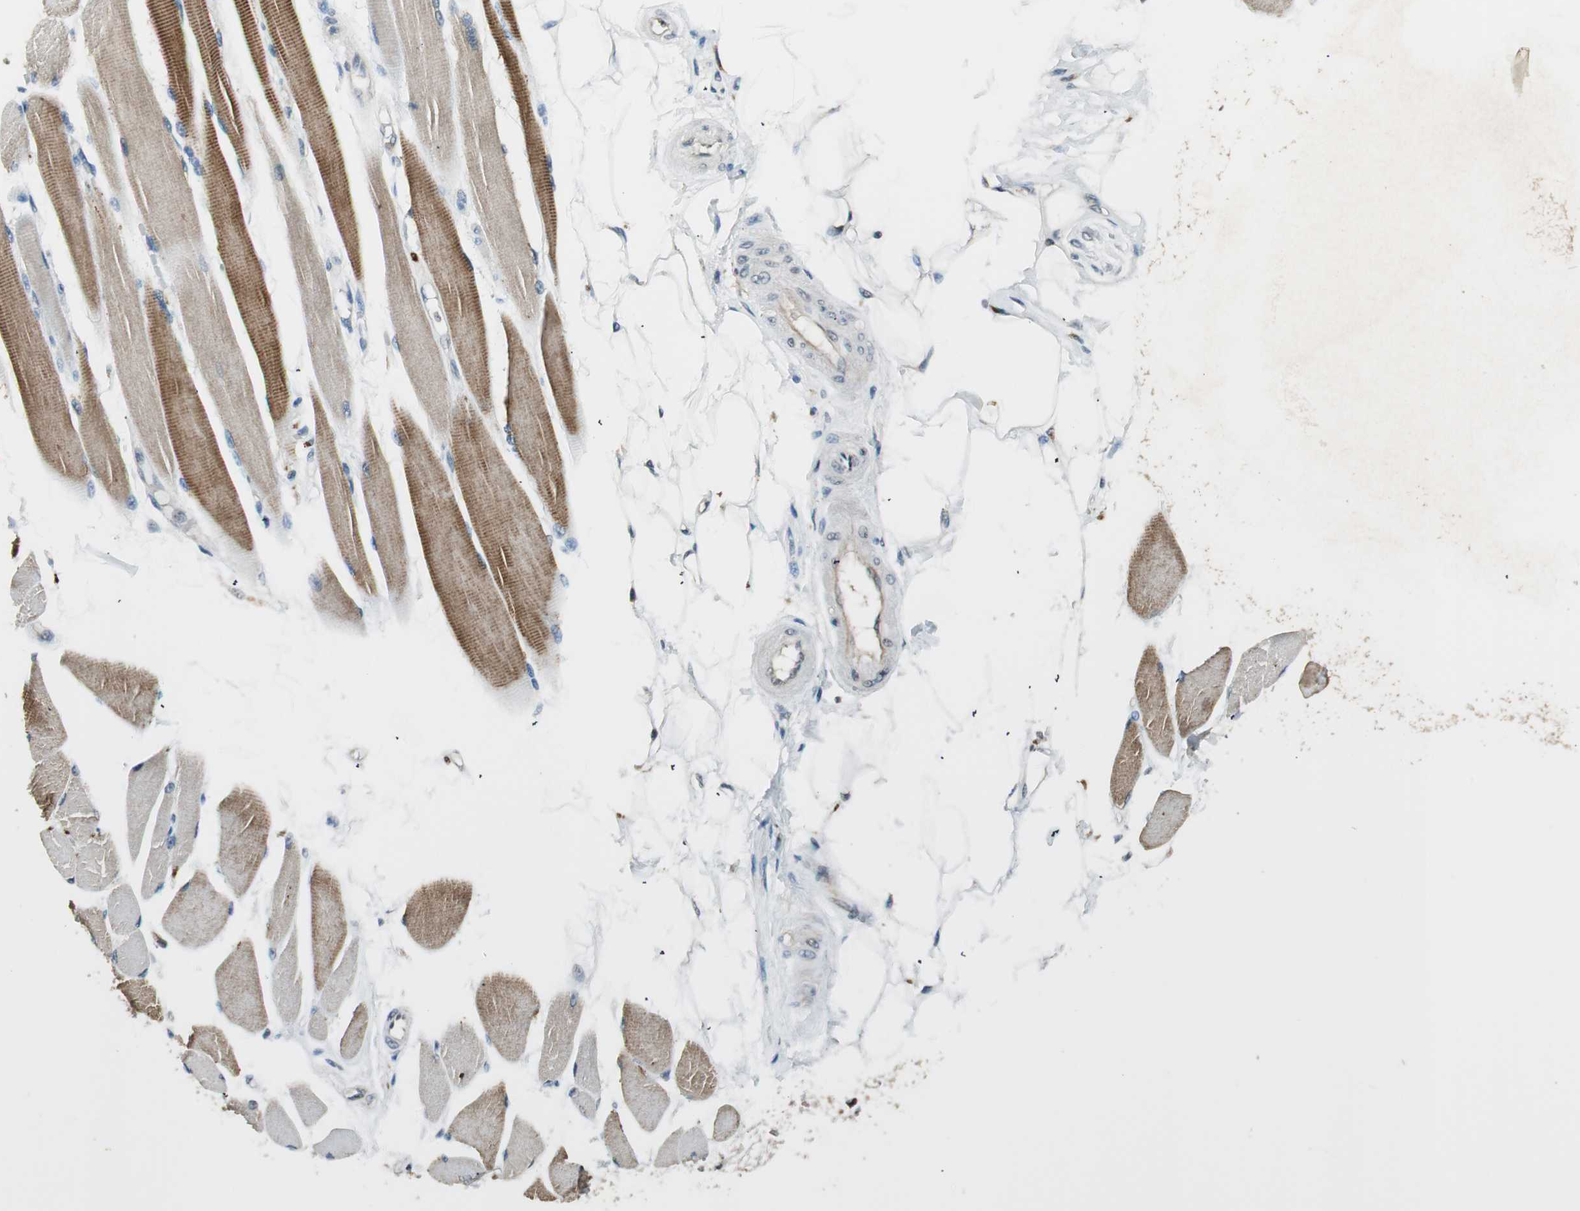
{"staining": {"intensity": "moderate", "quantity": "25%-75%", "location": "cytoplasmic/membranous"}, "tissue": "skeletal muscle", "cell_type": "Myocytes", "image_type": "normal", "snomed": [{"axis": "morphology", "description": "Normal tissue, NOS"}, {"axis": "topography", "description": "Skeletal muscle"}, {"axis": "topography", "description": "Peripheral nerve tissue"}], "caption": "Skeletal muscle stained with DAB (3,3'-diaminobenzidine) IHC shows medium levels of moderate cytoplasmic/membranous staining in about 25%-75% of myocytes.", "gene": "USP5", "patient": {"sex": "female", "age": 84}}